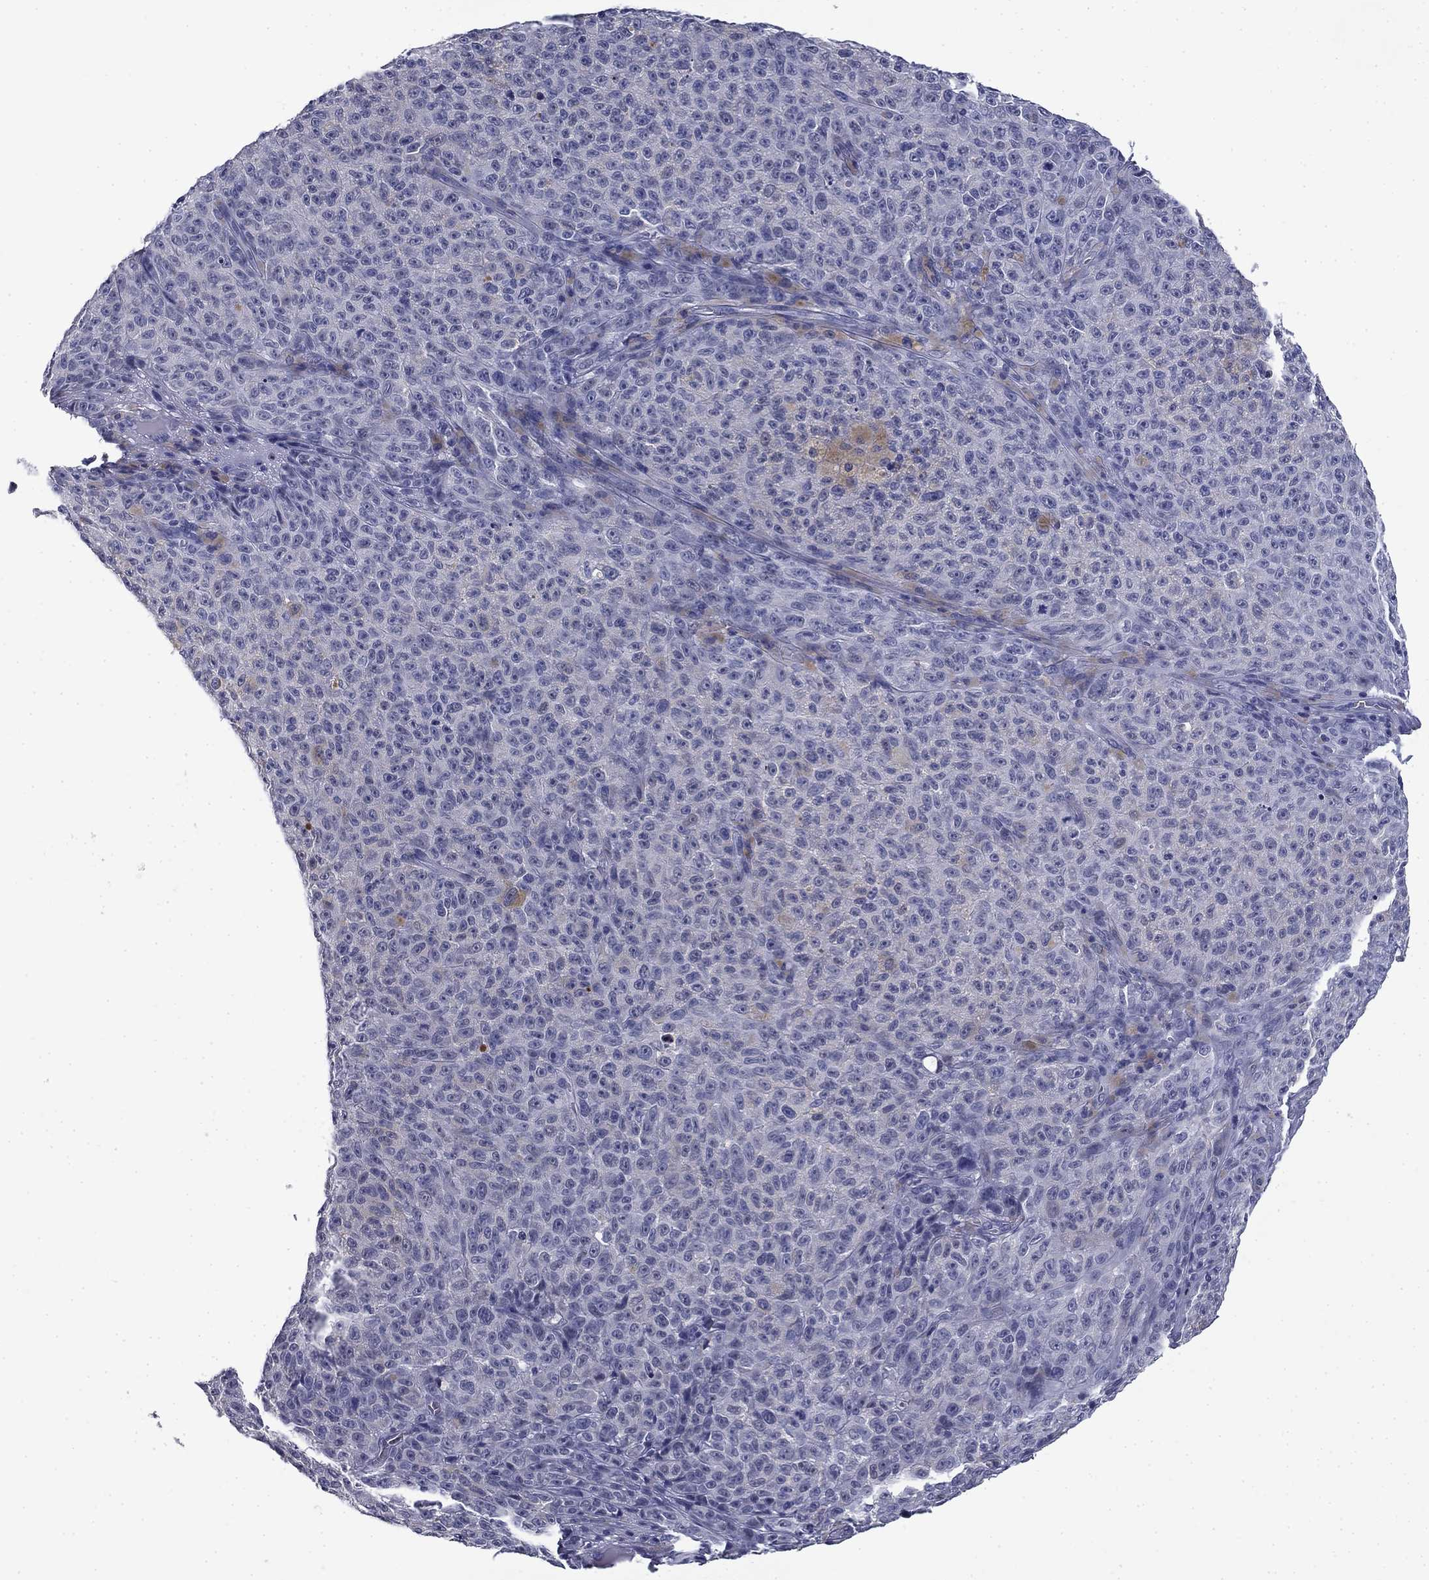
{"staining": {"intensity": "negative", "quantity": "none", "location": "none"}, "tissue": "melanoma", "cell_type": "Tumor cells", "image_type": "cancer", "snomed": [{"axis": "morphology", "description": "Malignant melanoma, NOS"}, {"axis": "topography", "description": "Skin"}], "caption": "Malignant melanoma was stained to show a protein in brown. There is no significant positivity in tumor cells.", "gene": "BCL2L14", "patient": {"sex": "female", "age": 82}}